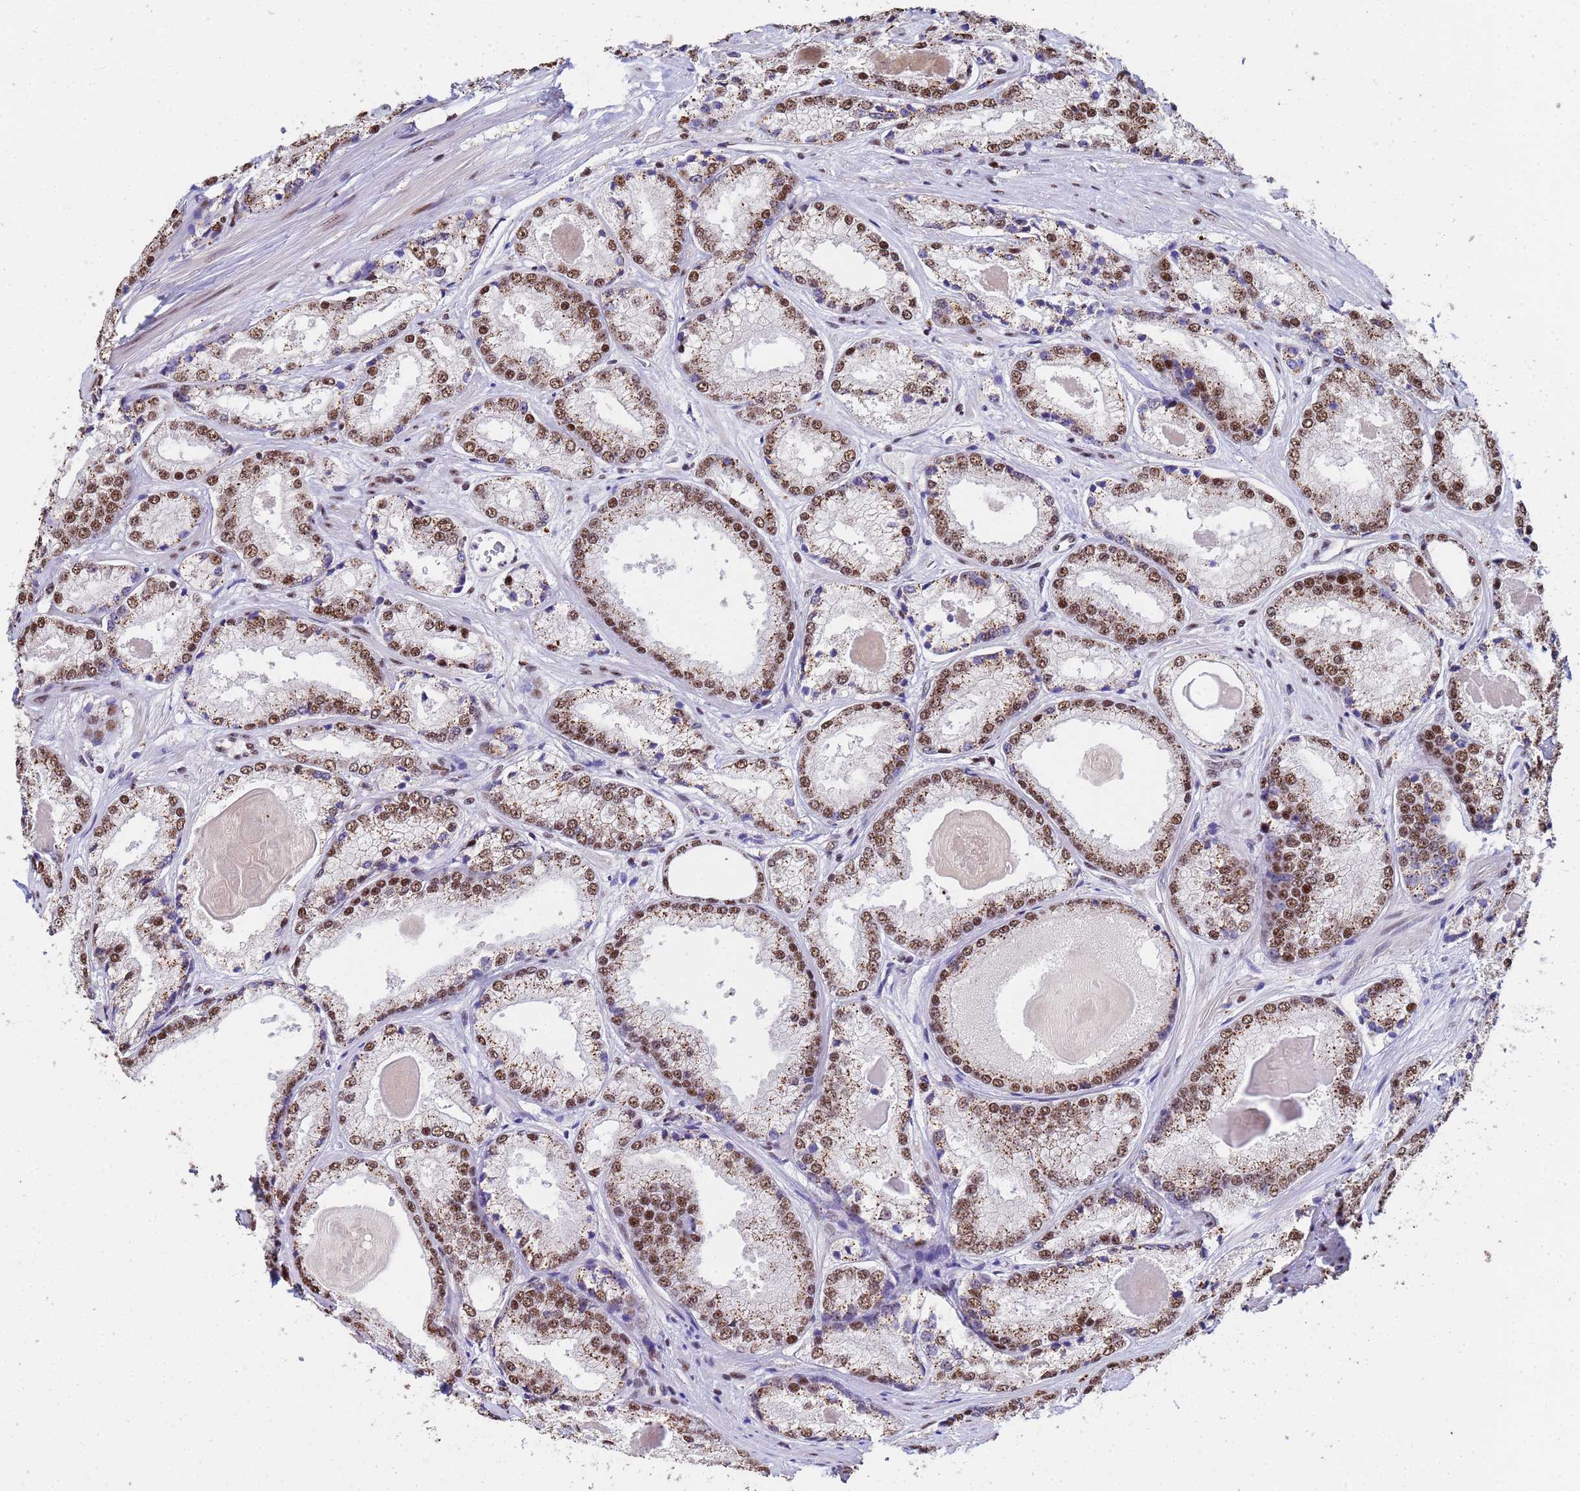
{"staining": {"intensity": "moderate", "quantity": ">75%", "location": "cytoplasmic/membranous,nuclear"}, "tissue": "prostate cancer", "cell_type": "Tumor cells", "image_type": "cancer", "snomed": [{"axis": "morphology", "description": "Adenocarcinoma, Low grade"}, {"axis": "topography", "description": "Prostate"}], "caption": "Immunohistochemical staining of human prostate cancer displays medium levels of moderate cytoplasmic/membranous and nuclear staining in about >75% of tumor cells. Nuclei are stained in blue.", "gene": "SF3B2", "patient": {"sex": "male", "age": 68}}